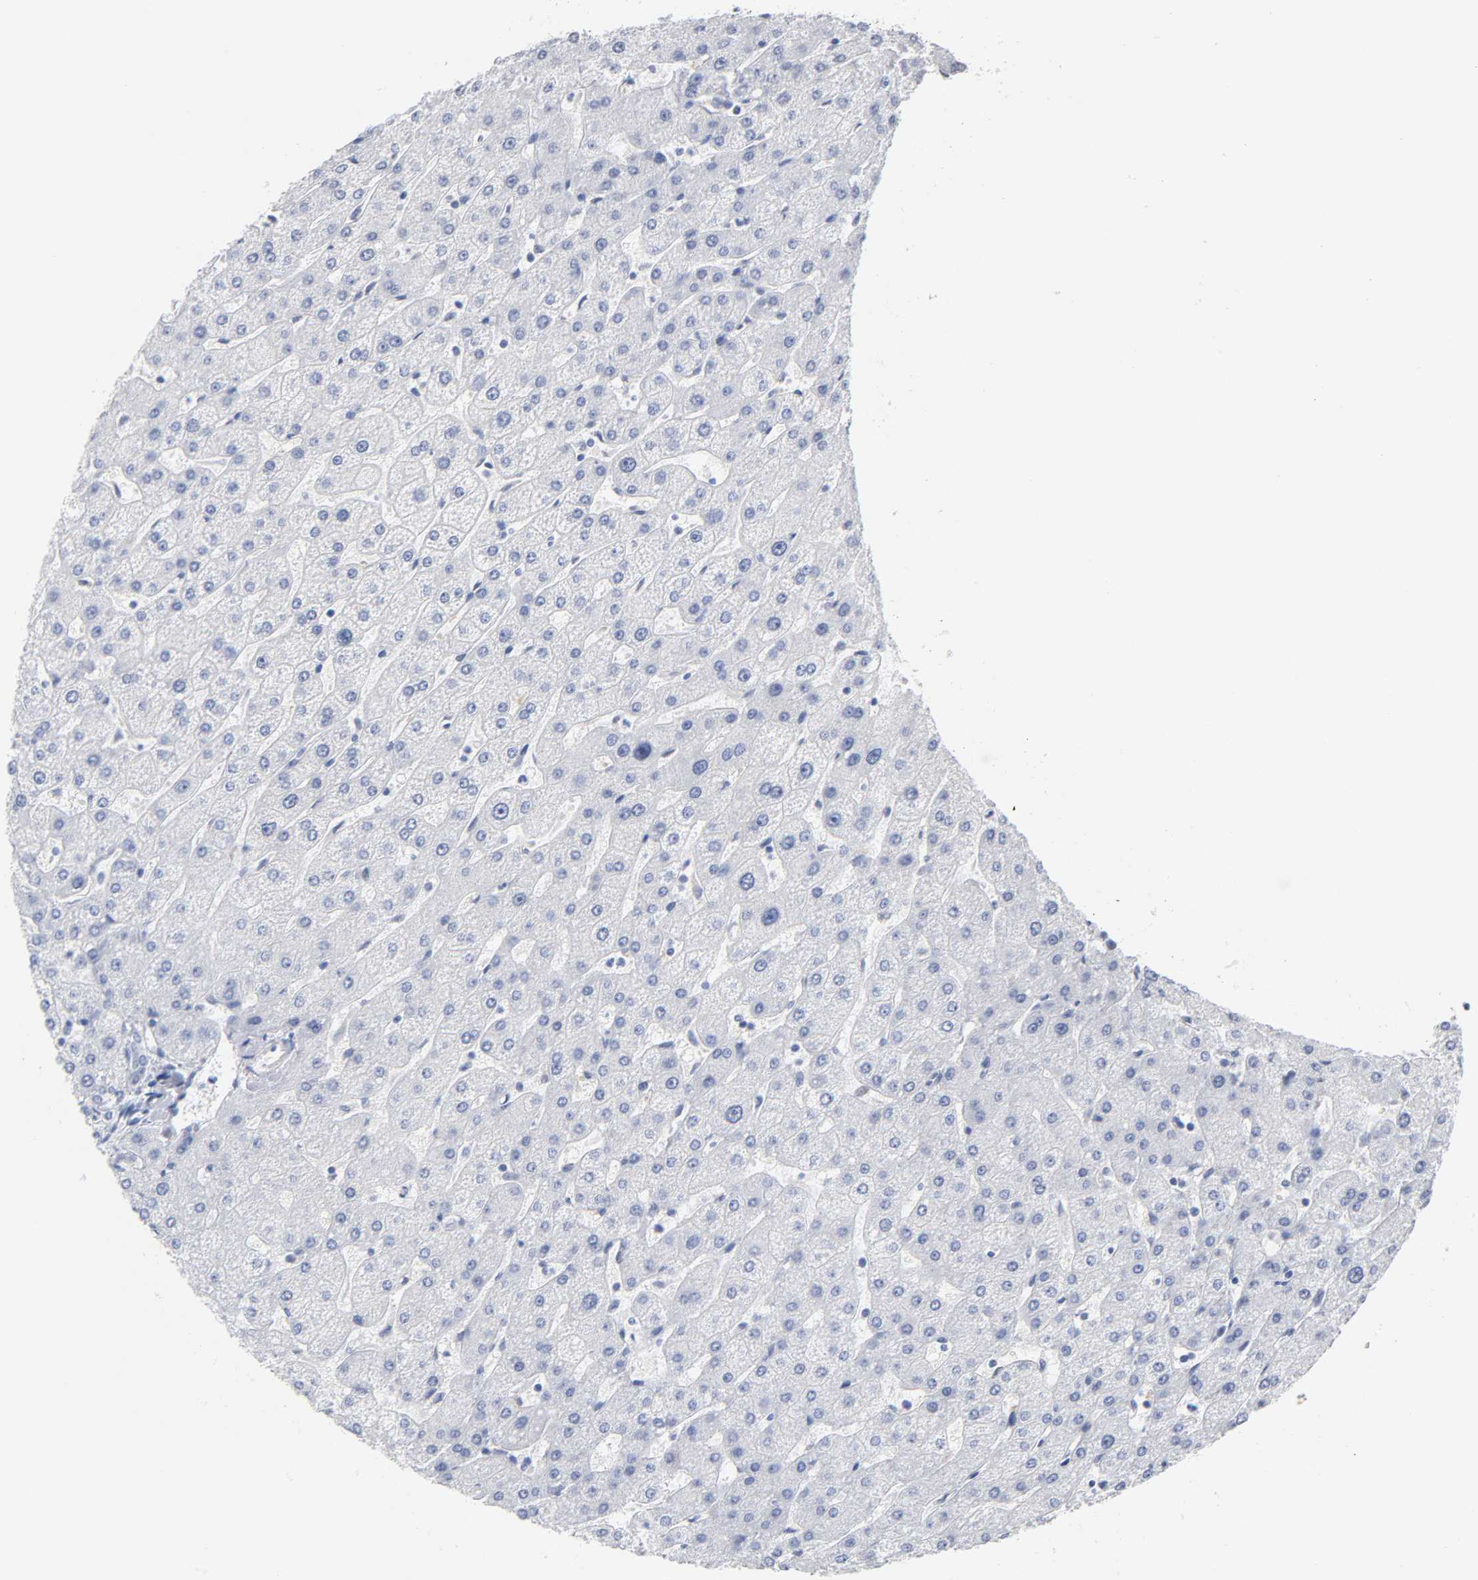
{"staining": {"intensity": "negative", "quantity": "none", "location": "none"}, "tissue": "liver", "cell_type": "Cholangiocytes", "image_type": "normal", "snomed": [{"axis": "morphology", "description": "Normal tissue, NOS"}, {"axis": "topography", "description": "Liver"}], "caption": "DAB (3,3'-diaminobenzidine) immunohistochemical staining of normal liver reveals no significant positivity in cholangiocytes. (DAB (3,3'-diaminobenzidine) immunohistochemistry, high magnification).", "gene": "CRABP2", "patient": {"sex": "male", "age": 67}}